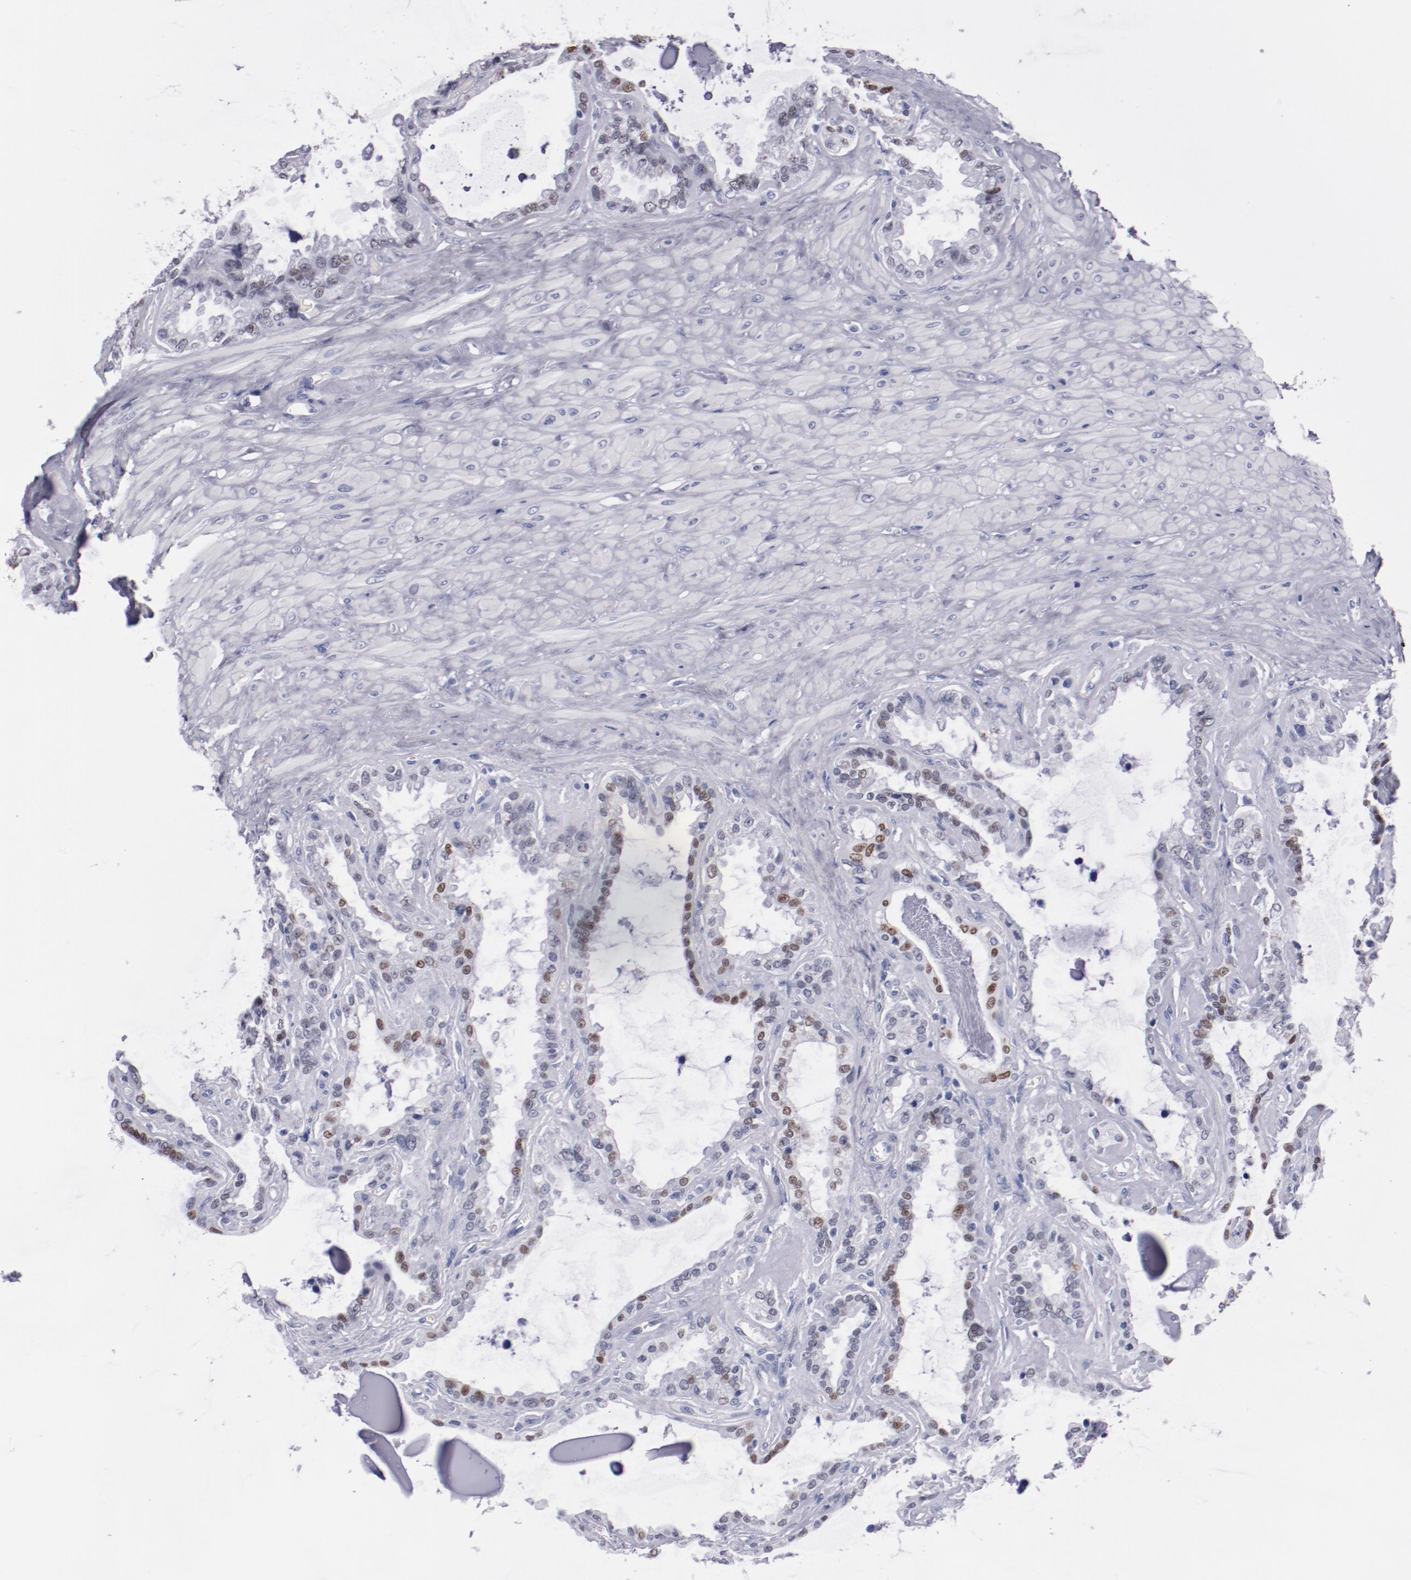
{"staining": {"intensity": "weak", "quantity": "<25%", "location": "nuclear"}, "tissue": "seminal vesicle", "cell_type": "Glandular cells", "image_type": "normal", "snomed": [{"axis": "morphology", "description": "Normal tissue, NOS"}, {"axis": "morphology", "description": "Inflammation, NOS"}, {"axis": "topography", "description": "Urinary bladder"}, {"axis": "topography", "description": "Prostate"}, {"axis": "topography", "description": "Seminal veicle"}], "caption": "This is a micrograph of immunohistochemistry (IHC) staining of unremarkable seminal vesicle, which shows no positivity in glandular cells. Nuclei are stained in blue.", "gene": "HNF1B", "patient": {"sex": "male", "age": 82}}